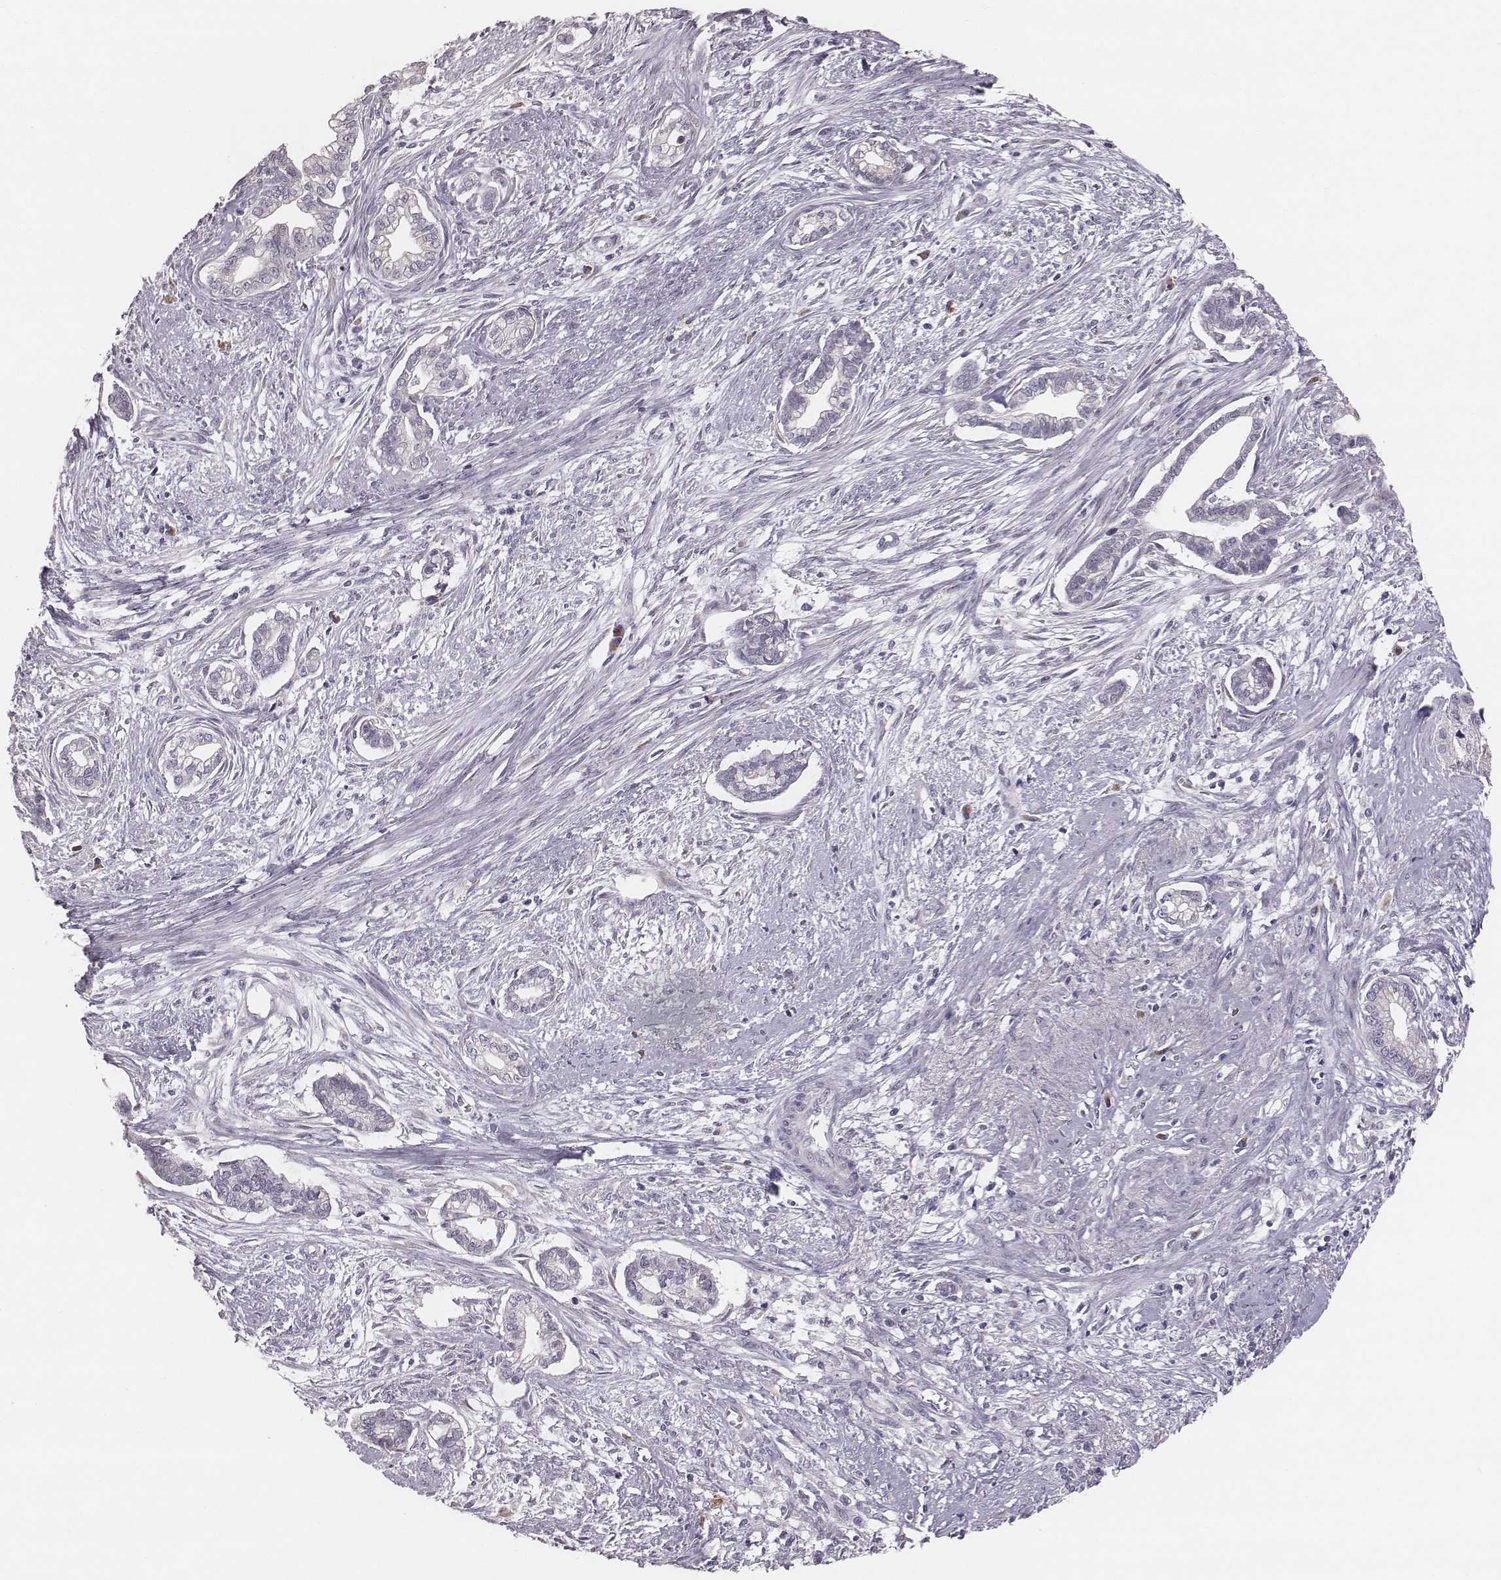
{"staining": {"intensity": "negative", "quantity": "none", "location": "none"}, "tissue": "cervical cancer", "cell_type": "Tumor cells", "image_type": "cancer", "snomed": [{"axis": "morphology", "description": "Adenocarcinoma, NOS"}, {"axis": "topography", "description": "Cervix"}], "caption": "Micrograph shows no protein expression in tumor cells of adenocarcinoma (cervical) tissue.", "gene": "C6orf58", "patient": {"sex": "female", "age": 62}}